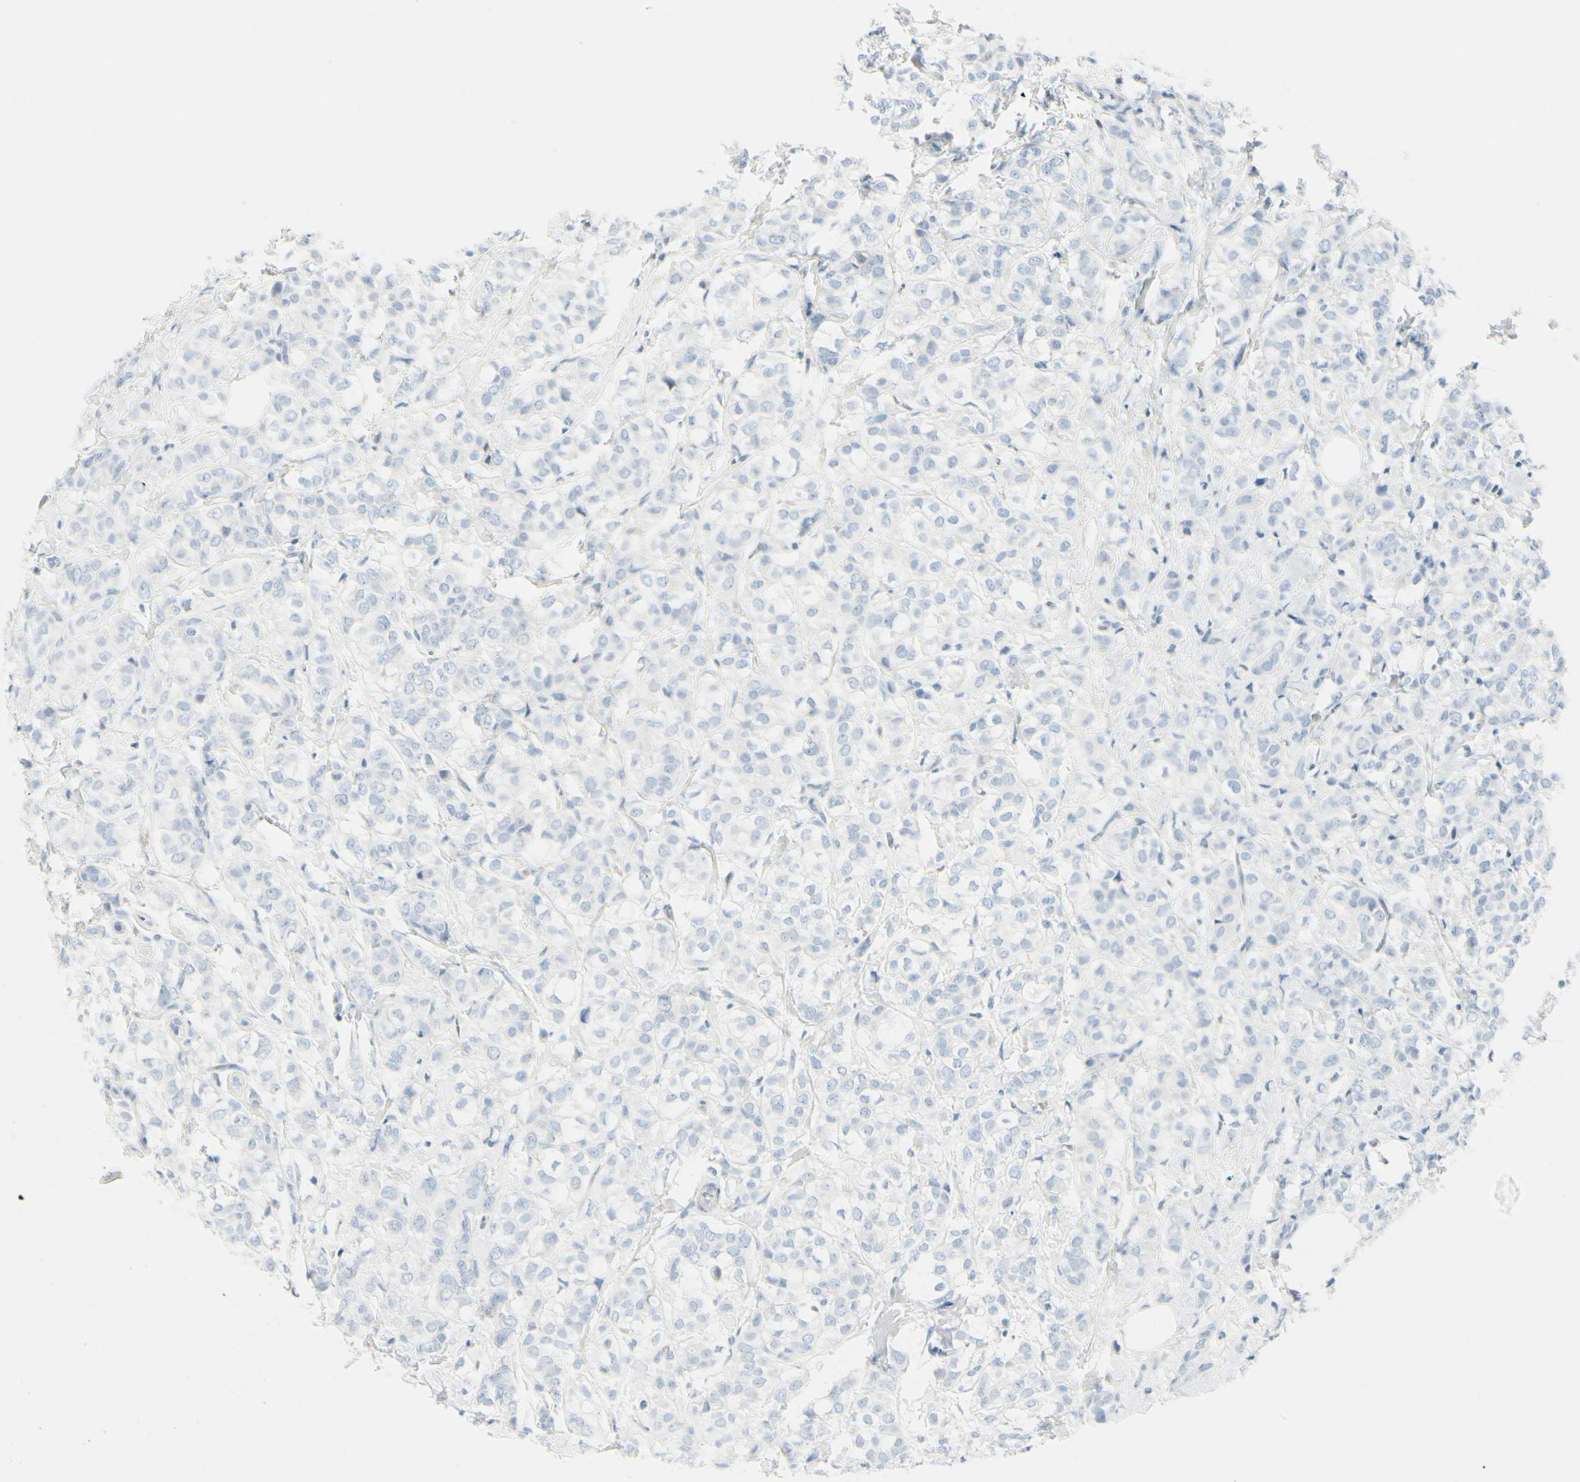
{"staining": {"intensity": "negative", "quantity": "none", "location": "none"}, "tissue": "breast cancer", "cell_type": "Tumor cells", "image_type": "cancer", "snomed": [{"axis": "morphology", "description": "Lobular carcinoma"}, {"axis": "topography", "description": "Breast"}], "caption": "This is an IHC photomicrograph of breast lobular carcinoma. There is no positivity in tumor cells.", "gene": "CDHR5", "patient": {"sex": "female", "age": 60}}